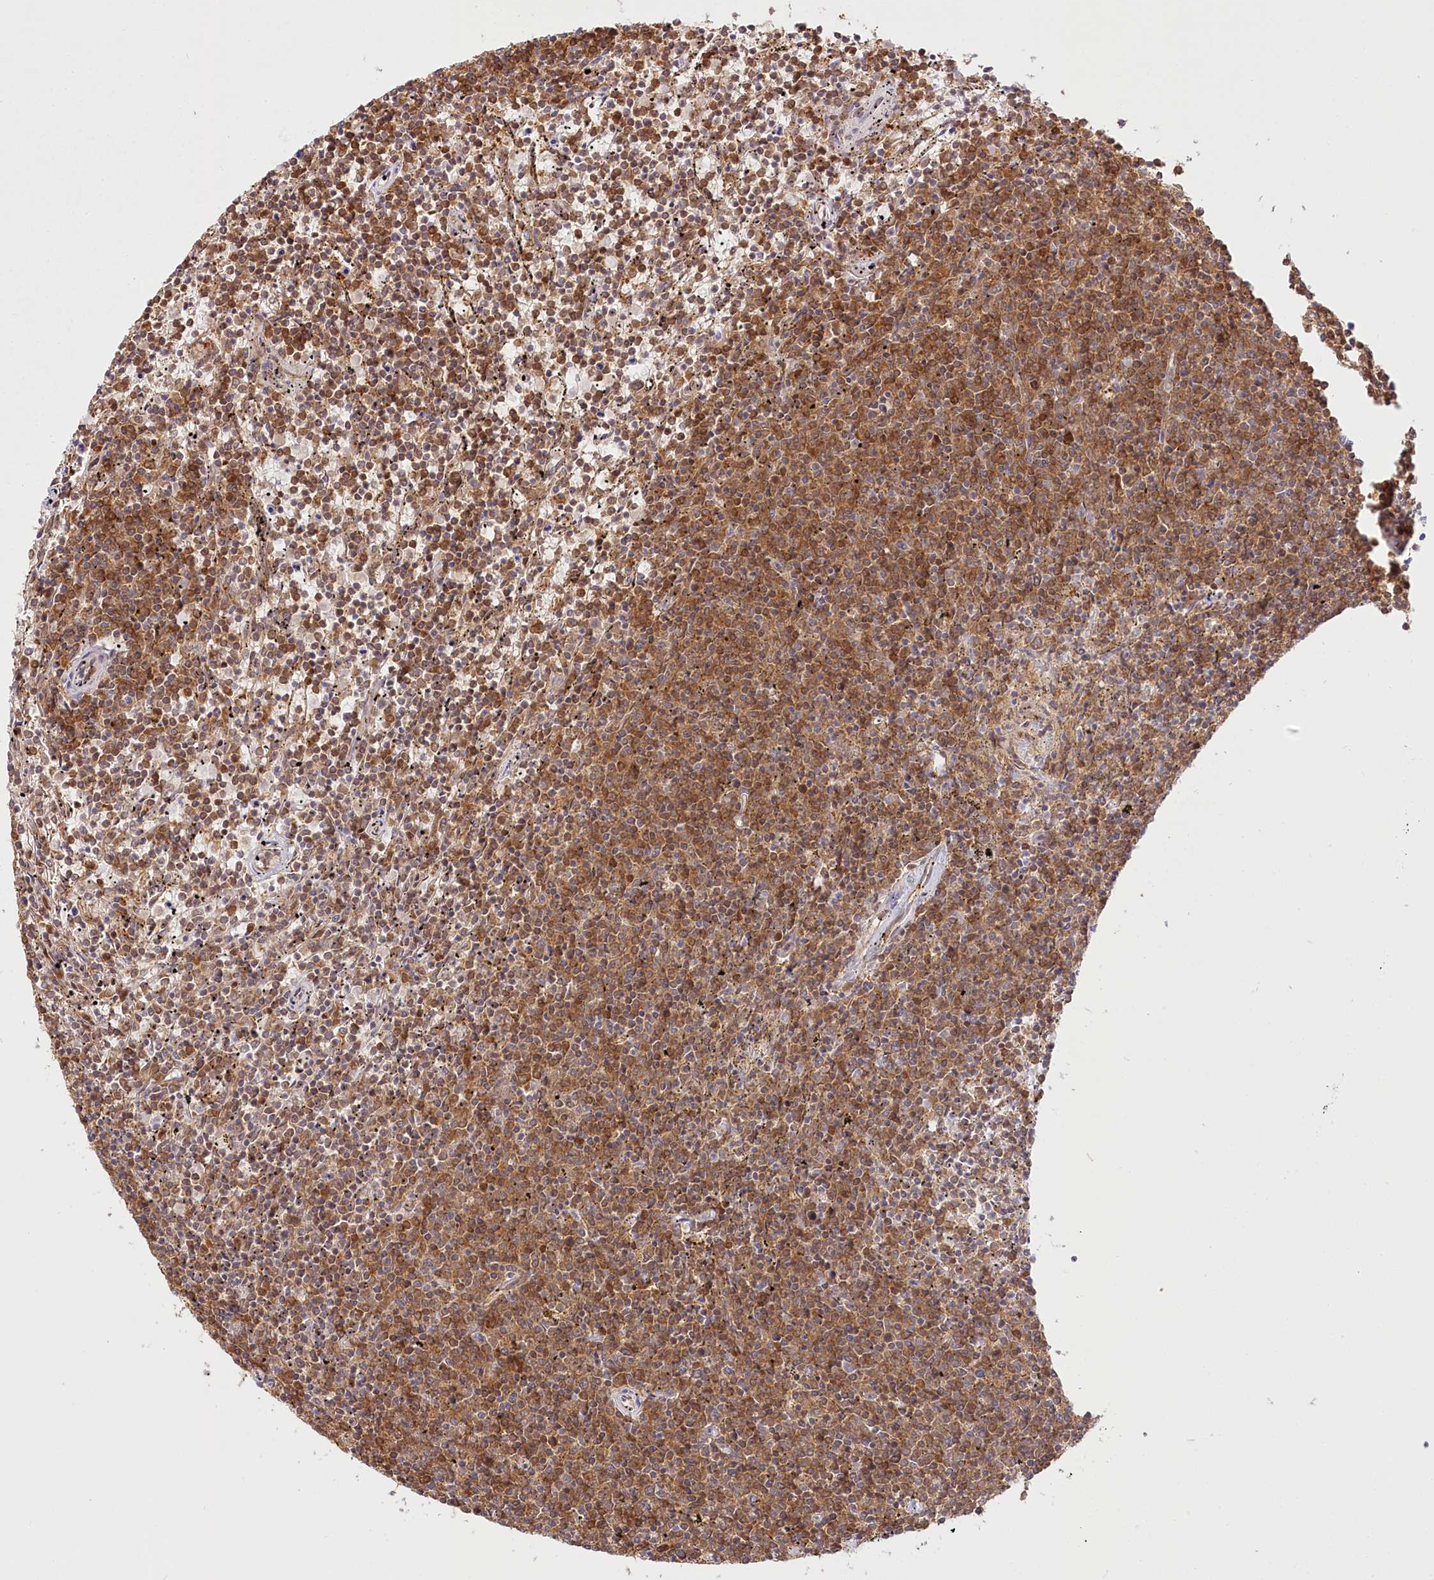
{"staining": {"intensity": "moderate", "quantity": ">75%", "location": "cytoplasmic/membranous"}, "tissue": "lymphoma", "cell_type": "Tumor cells", "image_type": "cancer", "snomed": [{"axis": "morphology", "description": "Malignant lymphoma, non-Hodgkin's type, Low grade"}, {"axis": "topography", "description": "Spleen"}], "caption": "Immunohistochemical staining of low-grade malignant lymphoma, non-Hodgkin's type demonstrates moderate cytoplasmic/membranous protein positivity in approximately >75% of tumor cells.", "gene": "INPP4B", "patient": {"sex": "female", "age": 50}}